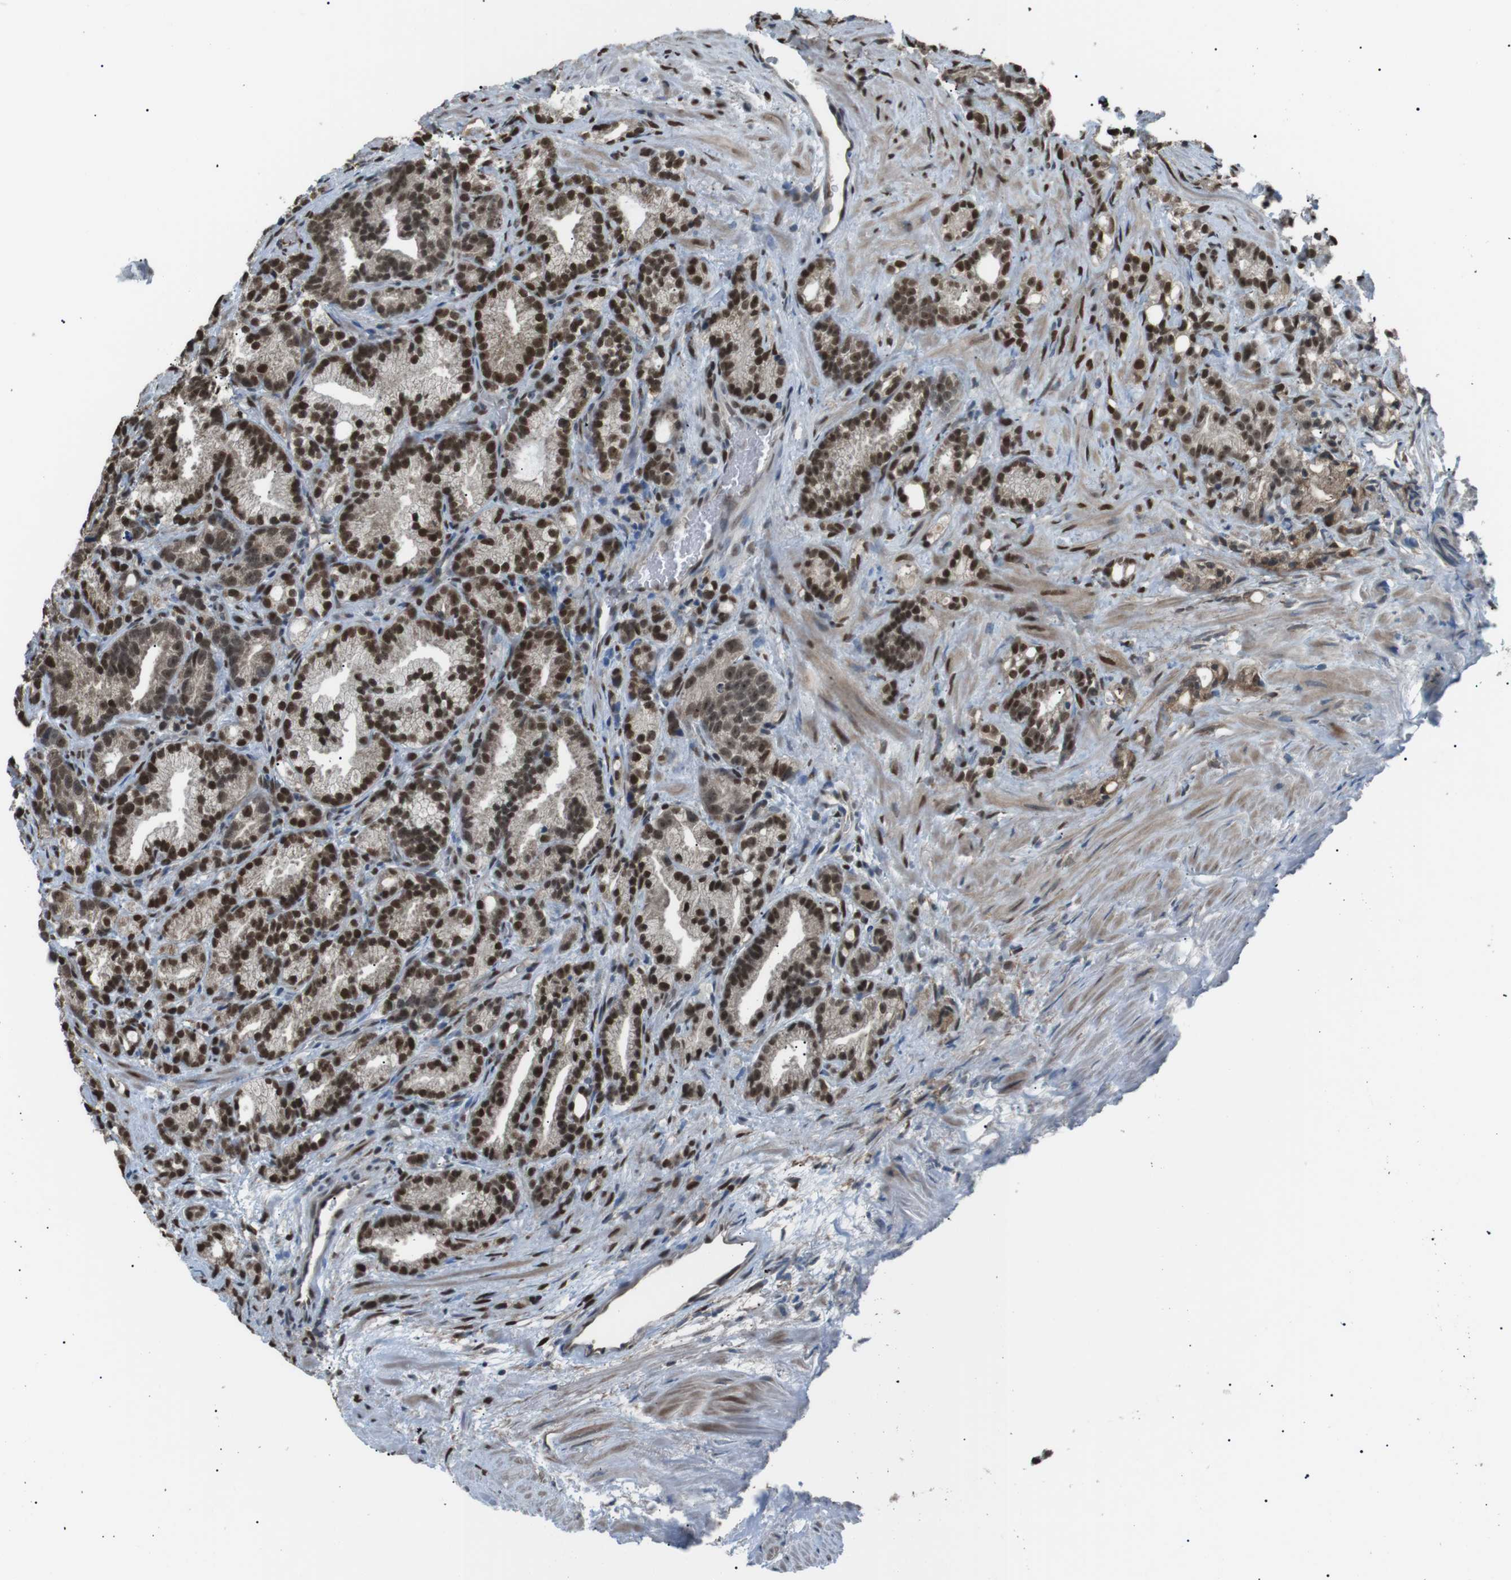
{"staining": {"intensity": "strong", "quantity": ">75%", "location": "nuclear"}, "tissue": "prostate cancer", "cell_type": "Tumor cells", "image_type": "cancer", "snomed": [{"axis": "morphology", "description": "Adenocarcinoma, Low grade"}, {"axis": "topography", "description": "Prostate"}], "caption": "An image of prostate cancer stained for a protein shows strong nuclear brown staining in tumor cells.", "gene": "SRPK2", "patient": {"sex": "male", "age": 89}}